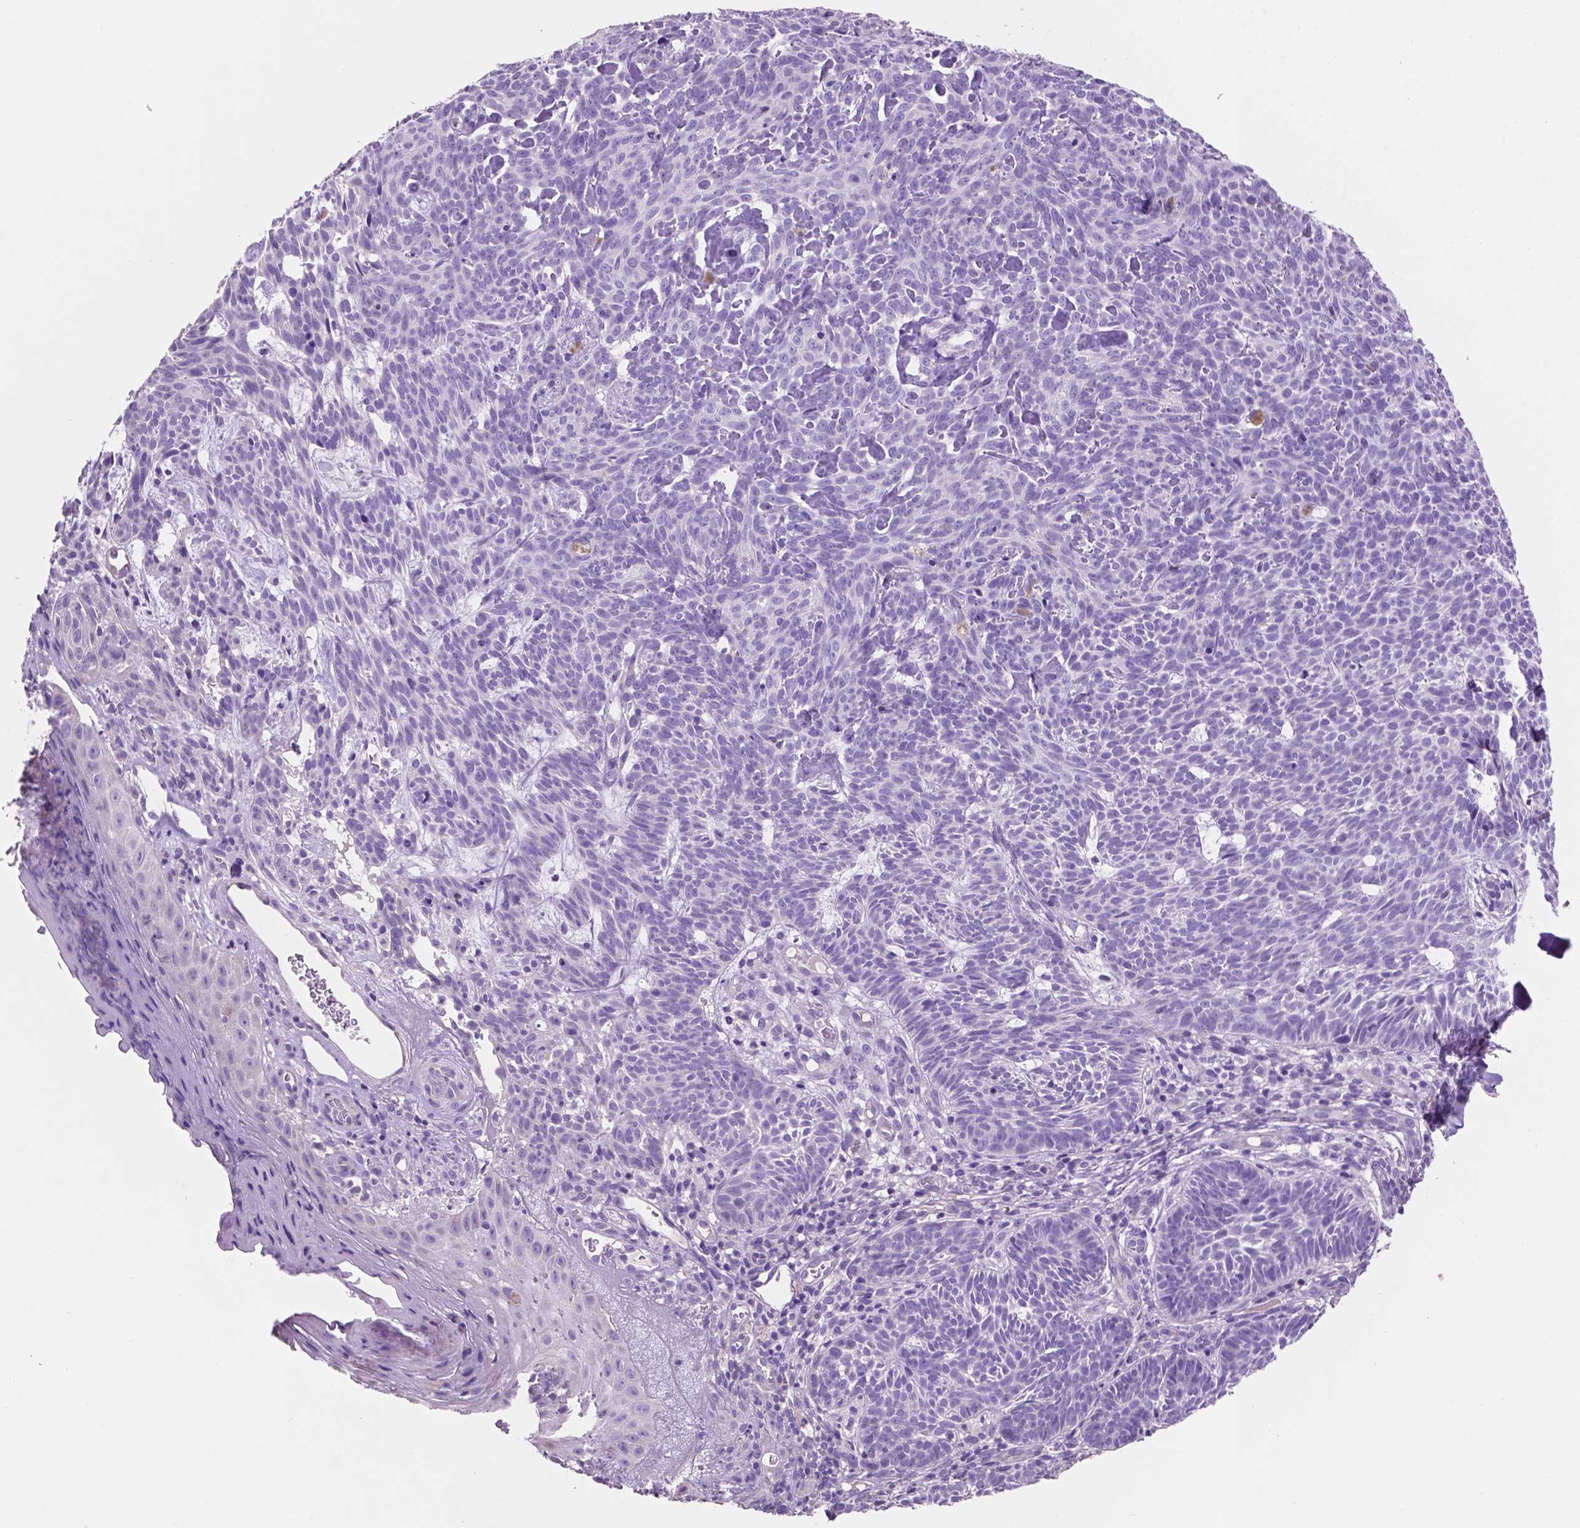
{"staining": {"intensity": "negative", "quantity": "none", "location": "none"}, "tissue": "skin cancer", "cell_type": "Tumor cells", "image_type": "cancer", "snomed": [{"axis": "morphology", "description": "Basal cell carcinoma"}, {"axis": "topography", "description": "Skin"}], "caption": "A high-resolution micrograph shows IHC staining of skin cancer (basal cell carcinoma), which exhibits no significant expression in tumor cells. The staining was performed using DAB (3,3'-diaminobenzidine) to visualize the protein expression in brown, while the nuclei were stained in blue with hematoxylin (Magnification: 20x).", "gene": "CLDN17", "patient": {"sex": "male", "age": 59}}